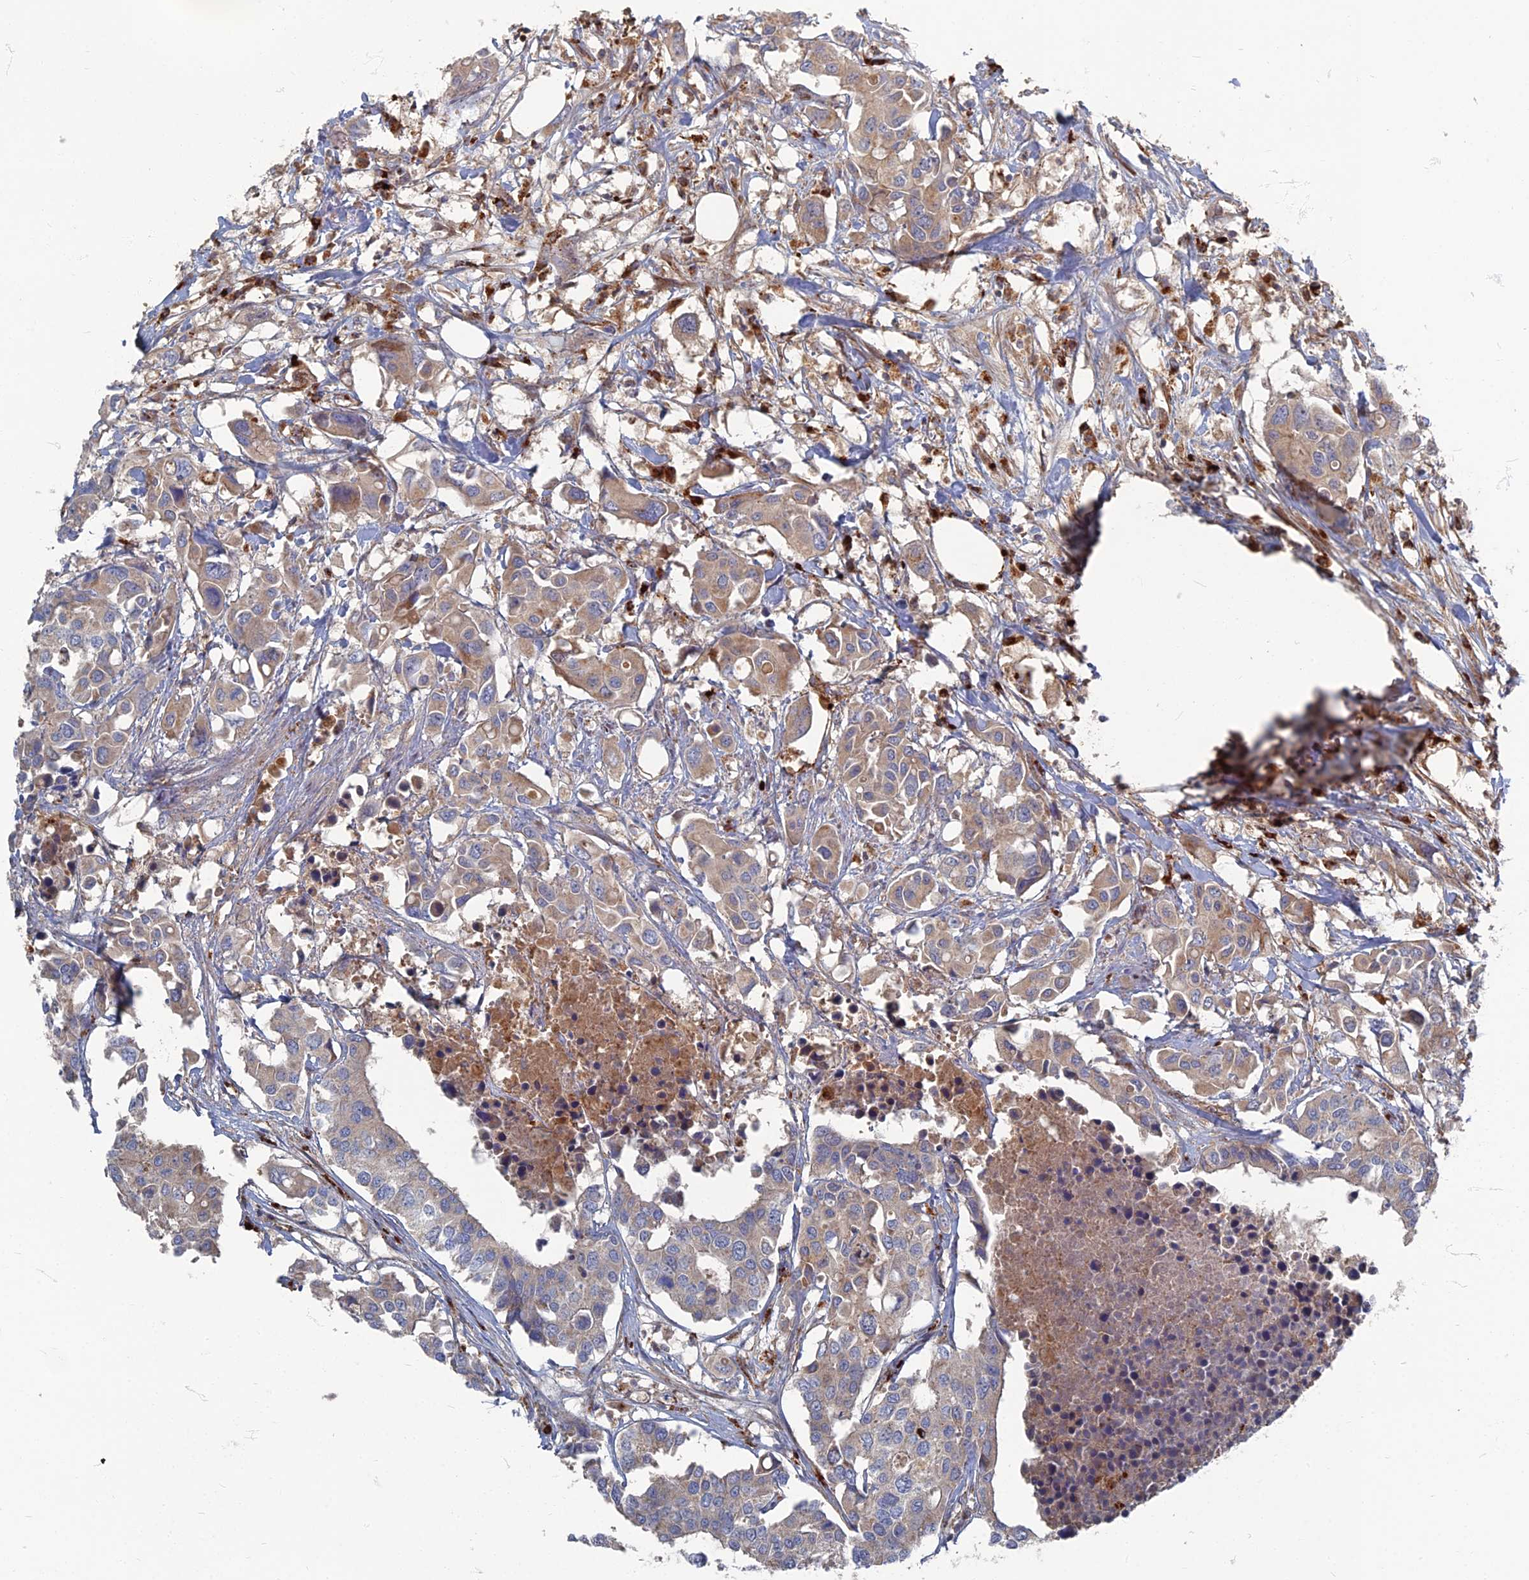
{"staining": {"intensity": "moderate", "quantity": ">75%", "location": "cytoplasmic/membranous"}, "tissue": "colorectal cancer", "cell_type": "Tumor cells", "image_type": "cancer", "snomed": [{"axis": "morphology", "description": "Adenocarcinoma, NOS"}, {"axis": "topography", "description": "Colon"}], "caption": "Colorectal cancer (adenocarcinoma) was stained to show a protein in brown. There is medium levels of moderate cytoplasmic/membranous expression in about >75% of tumor cells. The protein is shown in brown color, while the nuclei are stained blue.", "gene": "PPCDC", "patient": {"sex": "male", "age": 77}}